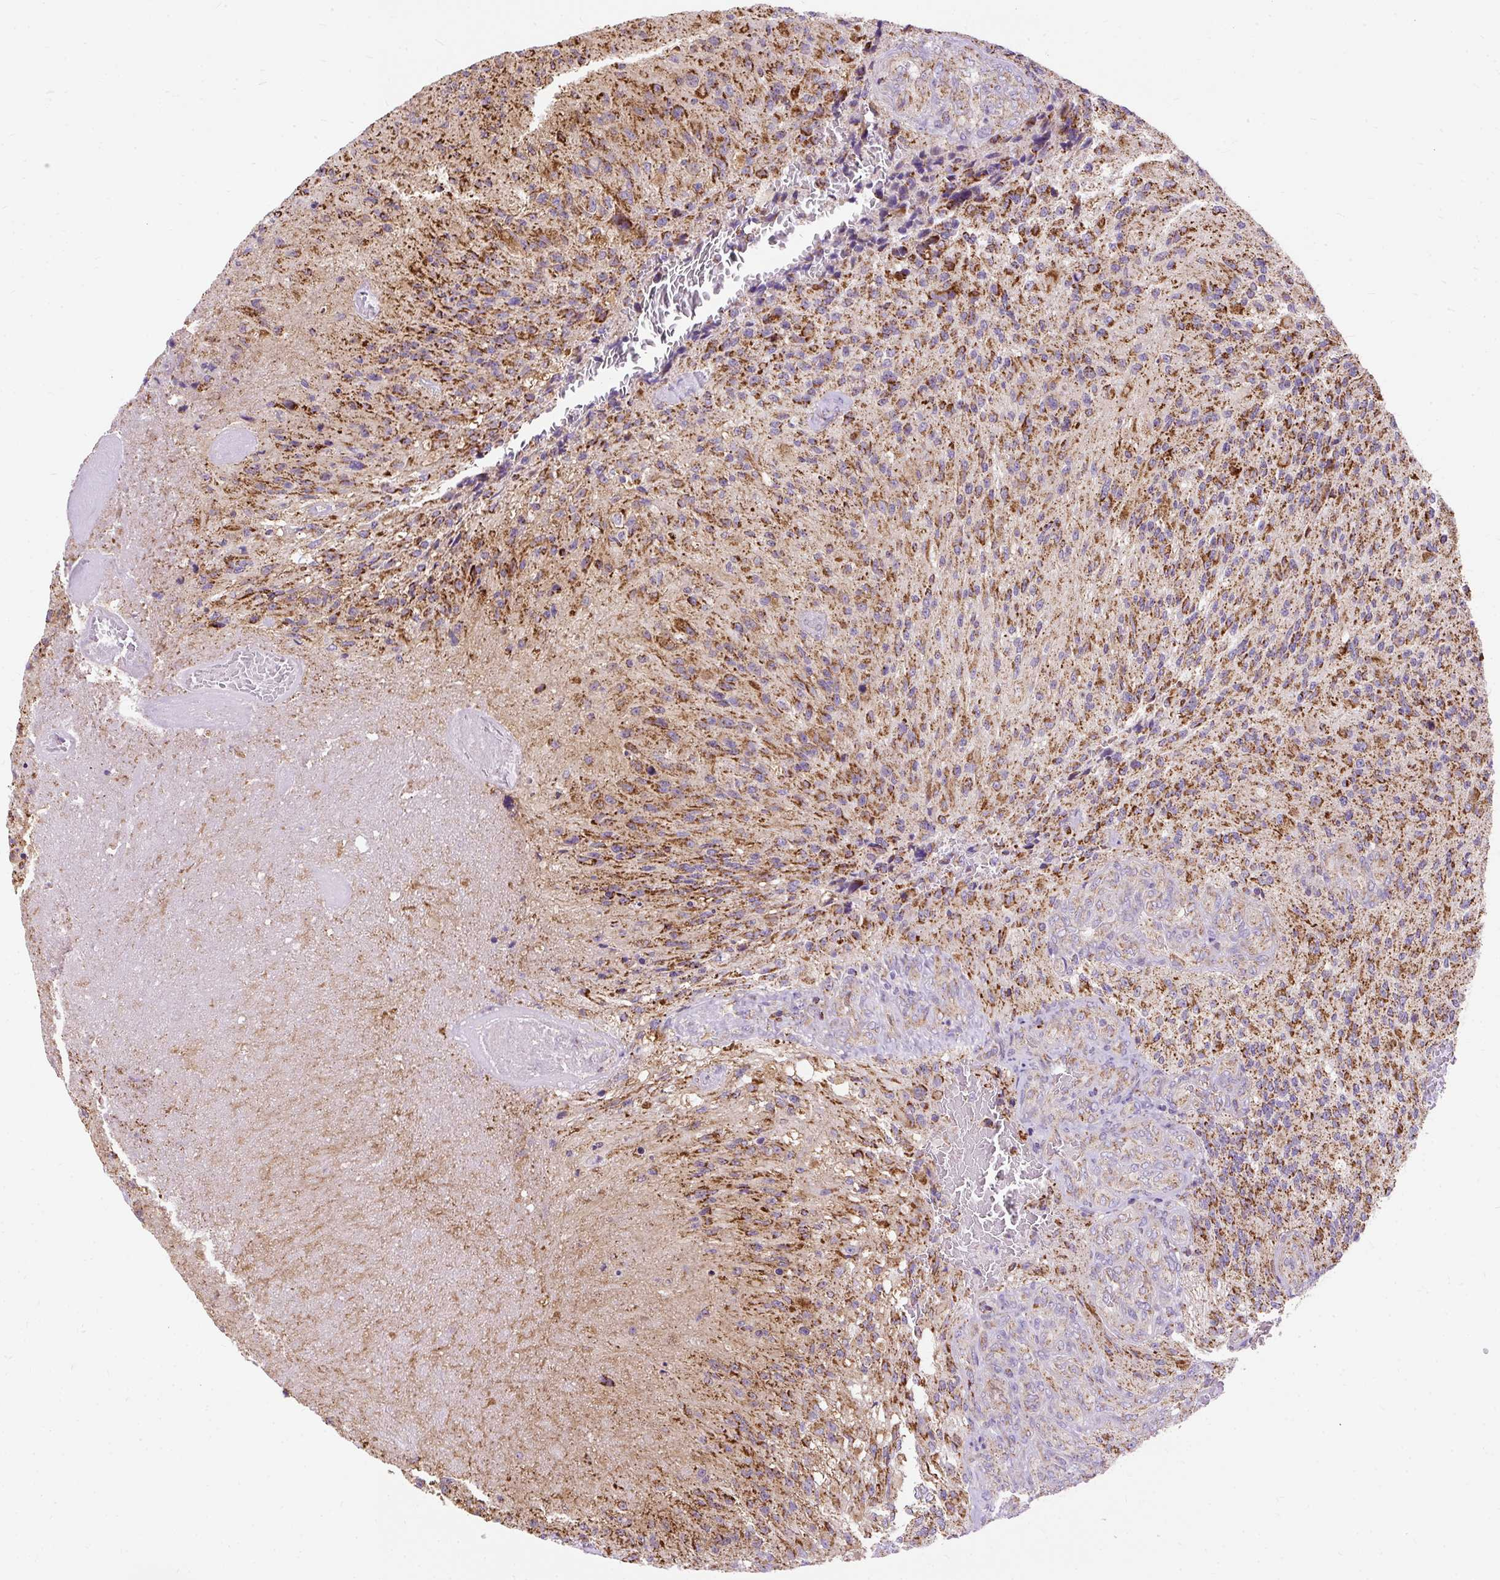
{"staining": {"intensity": "moderate", "quantity": ">75%", "location": "cytoplasmic/membranous"}, "tissue": "glioma", "cell_type": "Tumor cells", "image_type": "cancer", "snomed": [{"axis": "morphology", "description": "Normal tissue, NOS"}, {"axis": "morphology", "description": "Glioma, malignant, High grade"}, {"axis": "topography", "description": "Cerebral cortex"}], "caption": "Moderate cytoplasmic/membranous staining is identified in about >75% of tumor cells in malignant glioma (high-grade).", "gene": "CEP290", "patient": {"sex": "male", "age": 56}}